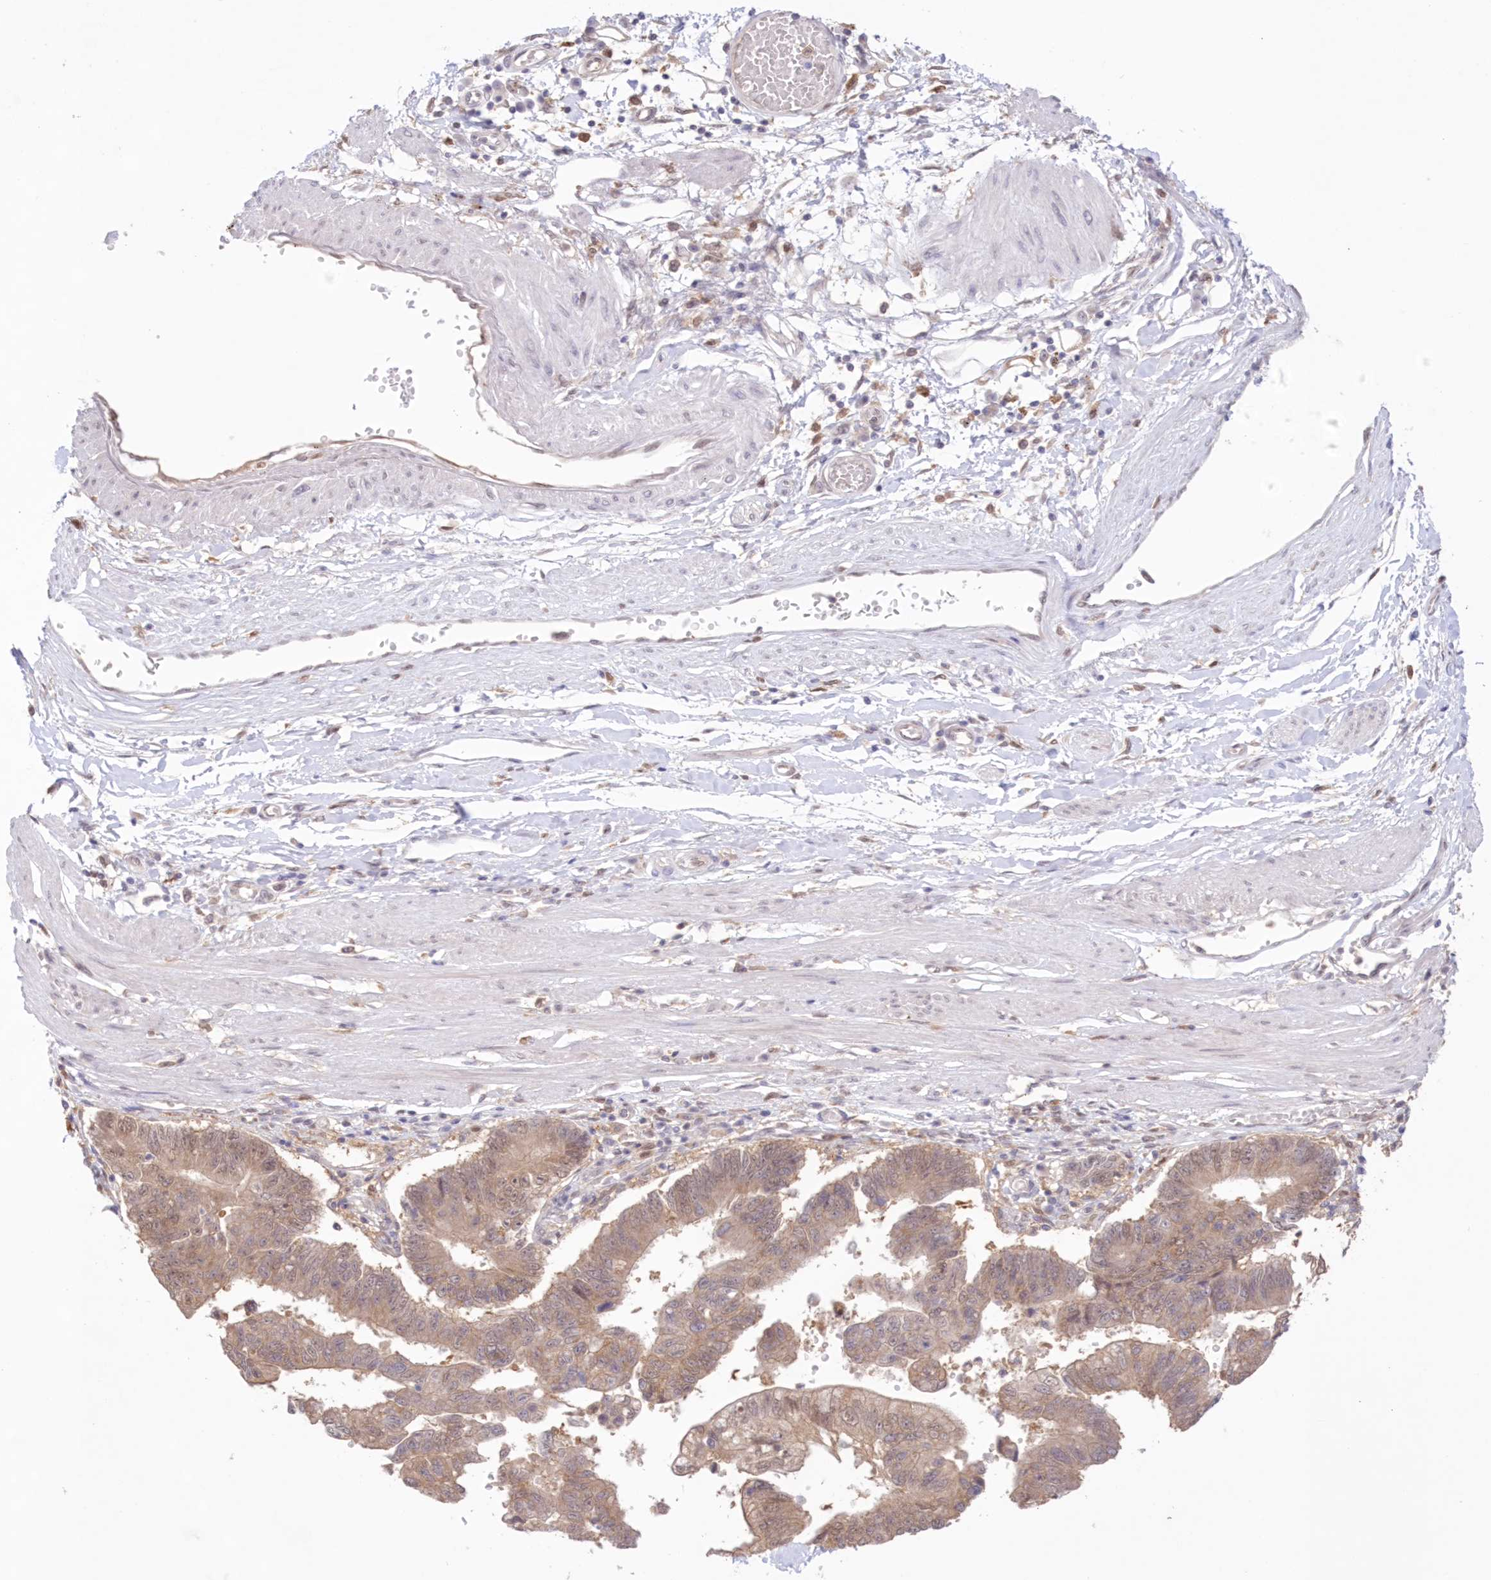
{"staining": {"intensity": "moderate", "quantity": ">75%", "location": "cytoplasmic/membranous,nuclear"}, "tissue": "stomach cancer", "cell_type": "Tumor cells", "image_type": "cancer", "snomed": [{"axis": "morphology", "description": "Adenocarcinoma, NOS"}, {"axis": "topography", "description": "Stomach"}], "caption": "An image showing moderate cytoplasmic/membranous and nuclear staining in about >75% of tumor cells in stomach cancer, as visualized by brown immunohistochemical staining.", "gene": "RNPEP", "patient": {"sex": "male", "age": 59}}